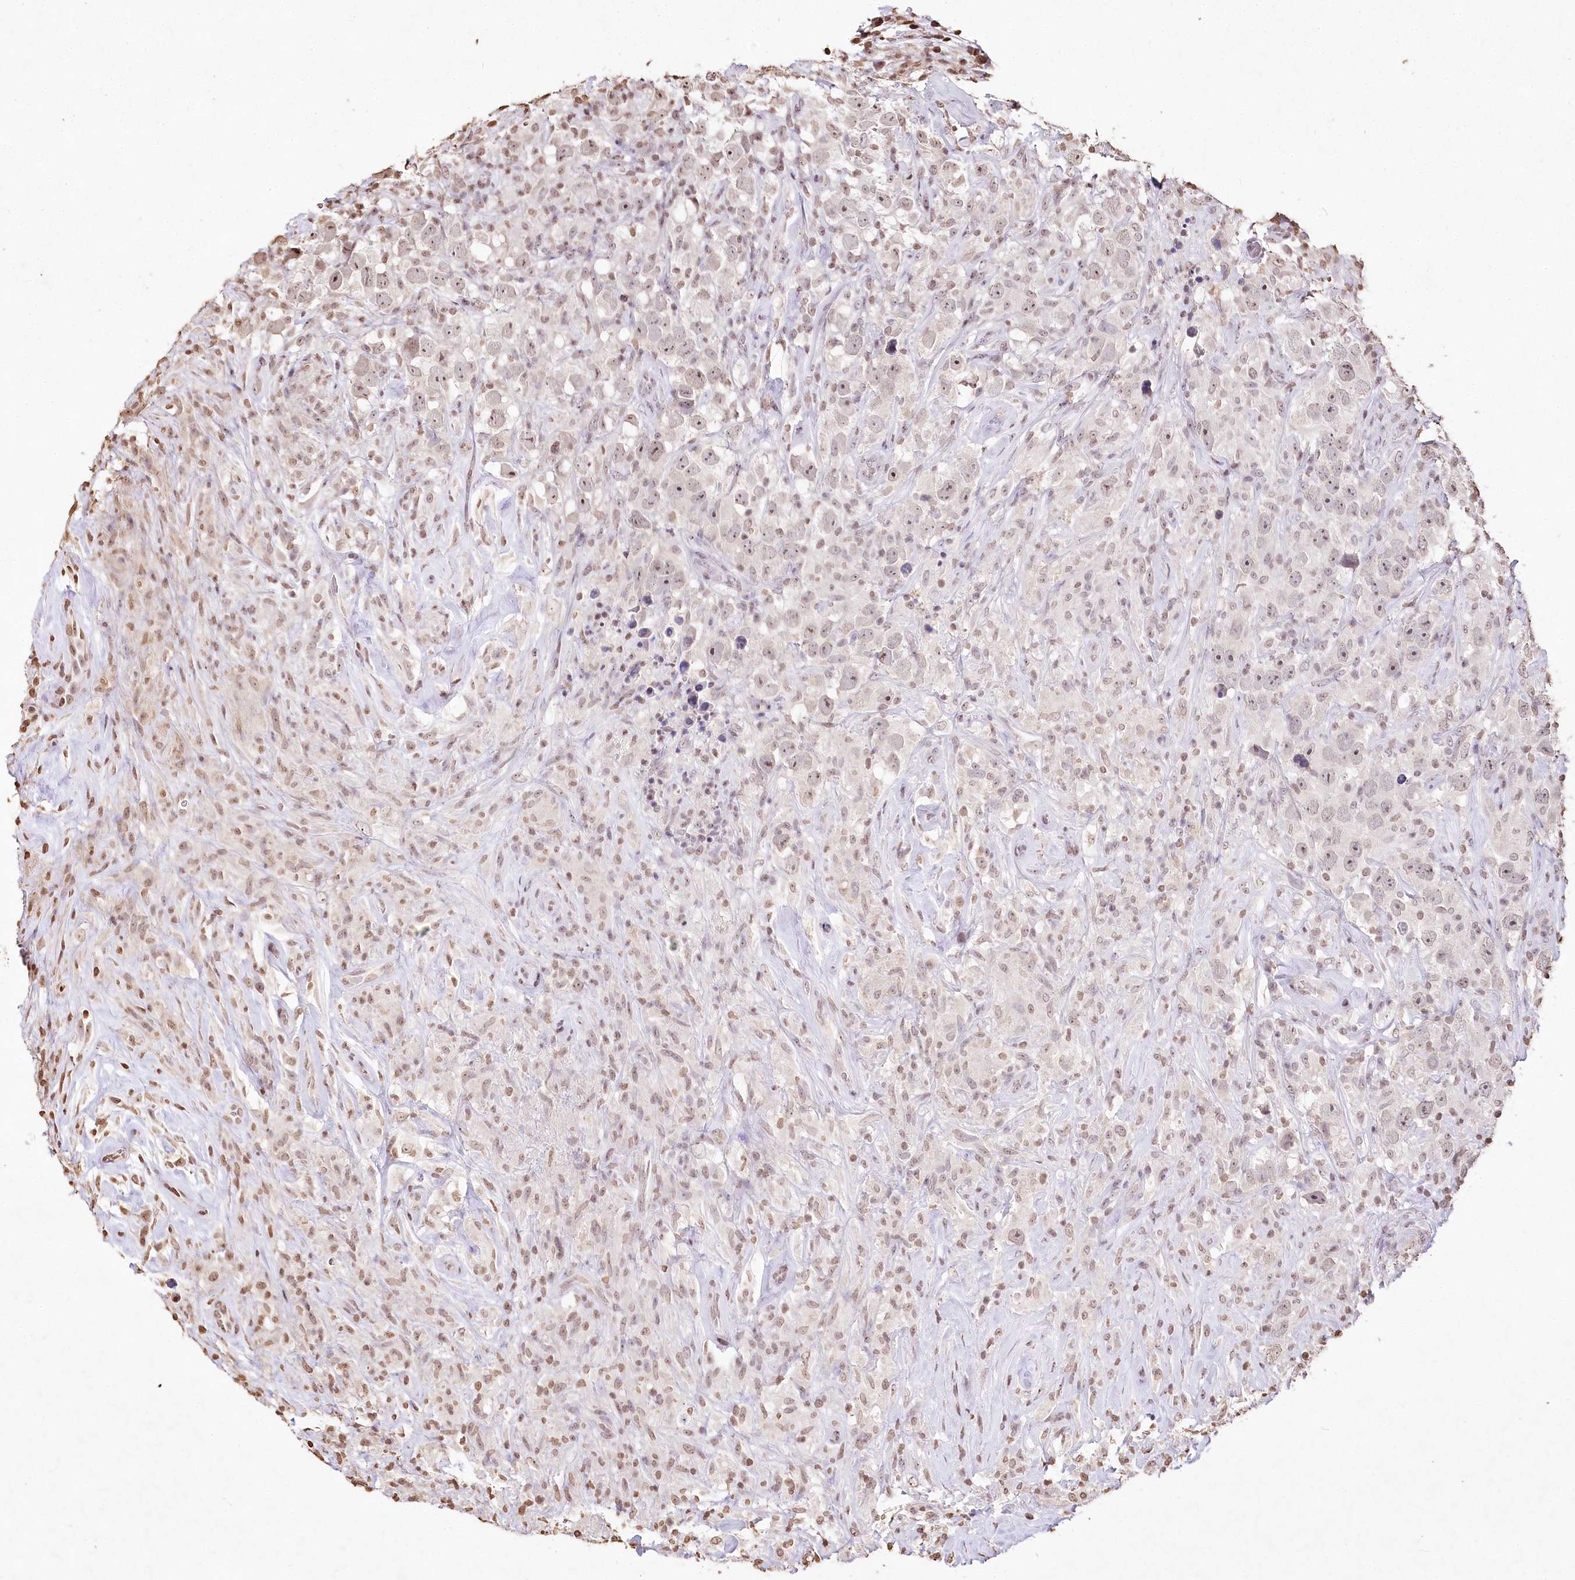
{"staining": {"intensity": "weak", "quantity": ">75%", "location": "nuclear"}, "tissue": "testis cancer", "cell_type": "Tumor cells", "image_type": "cancer", "snomed": [{"axis": "morphology", "description": "Seminoma, NOS"}, {"axis": "topography", "description": "Testis"}], "caption": "Immunohistochemistry photomicrograph of neoplastic tissue: human testis cancer stained using immunohistochemistry (IHC) shows low levels of weak protein expression localized specifically in the nuclear of tumor cells, appearing as a nuclear brown color.", "gene": "DMXL1", "patient": {"sex": "male", "age": 49}}